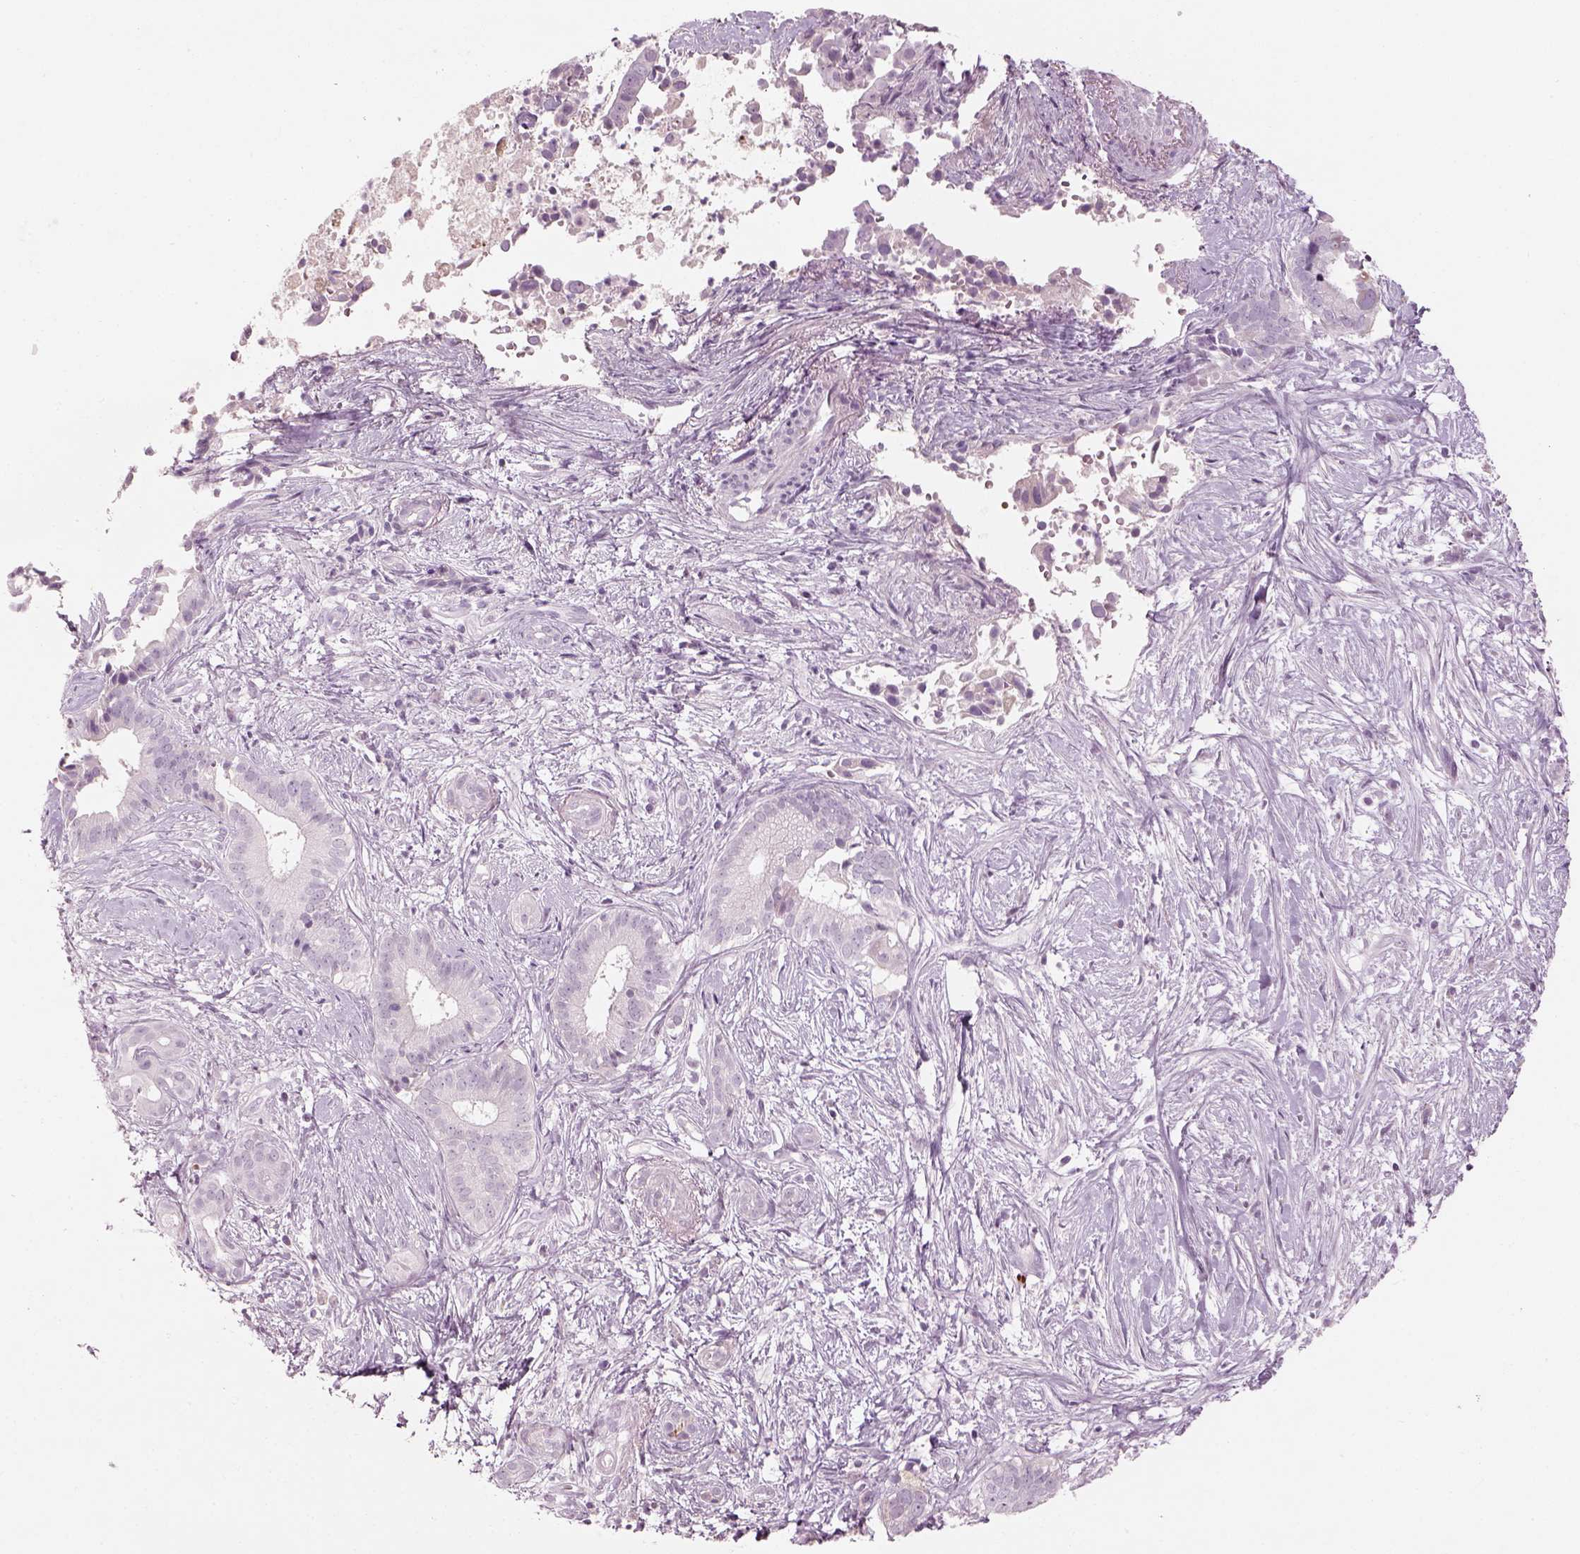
{"staining": {"intensity": "negative", "quantity": "none", "location": "none"}, "tissue": "pancreatic cancer", "cell_type": "Tumor cells", "image_type": "cancer", "snomed": [{"axis": "morphology", "description": "Adenocarcinoma, NOS"}, {"axis": "topography", "description": "Pancreas"}], "caption": "Immunohistochemical staining of pancreatic cancer exhibits no significant expression in tumor cells.", "gene": "PABPC1L2B", "patient": {"sex": "male", "age": 61}}